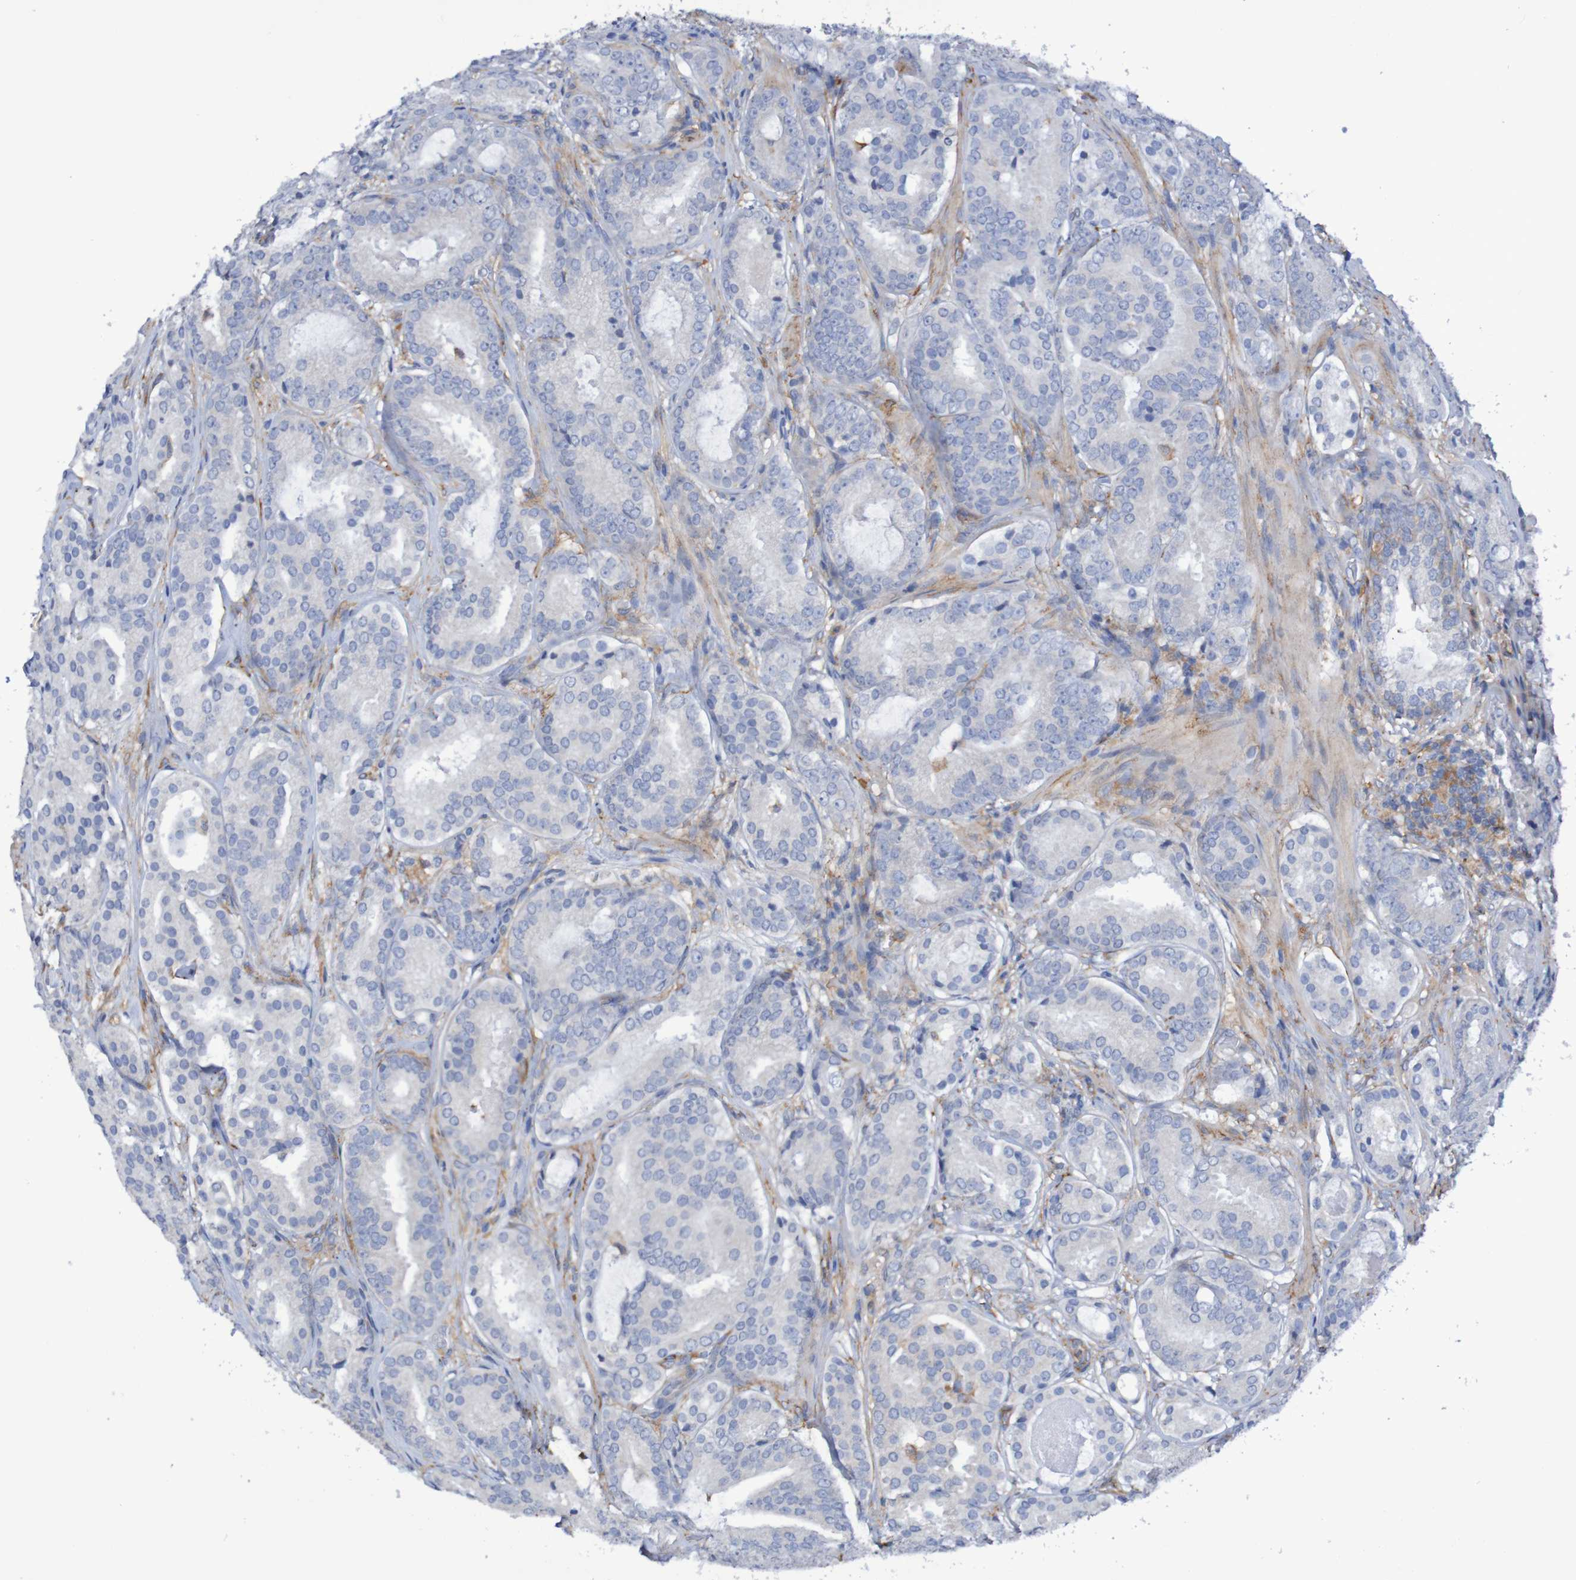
{"staining": {"intensity": "negative", "quantity": "none", "location": "none"}, "tissue": "prostate cancer", "cell_type": "Tumor cells", "image_type": "cancer", "snomed": [{"axis": "morphology", "description": "Adenocarcinoma, Low grade"}, {"axis": "topography", "description": "Prostate"}], "caption": "There is no significant staining in tumor cells of prostate adenocarcinoma (low-grade). The staining is performed using DAB brown chromogen with nuclei counter-stained in using hematoxylin.", "gene": "SCRG1", "patient": {"sex": "male", "age": 69}}